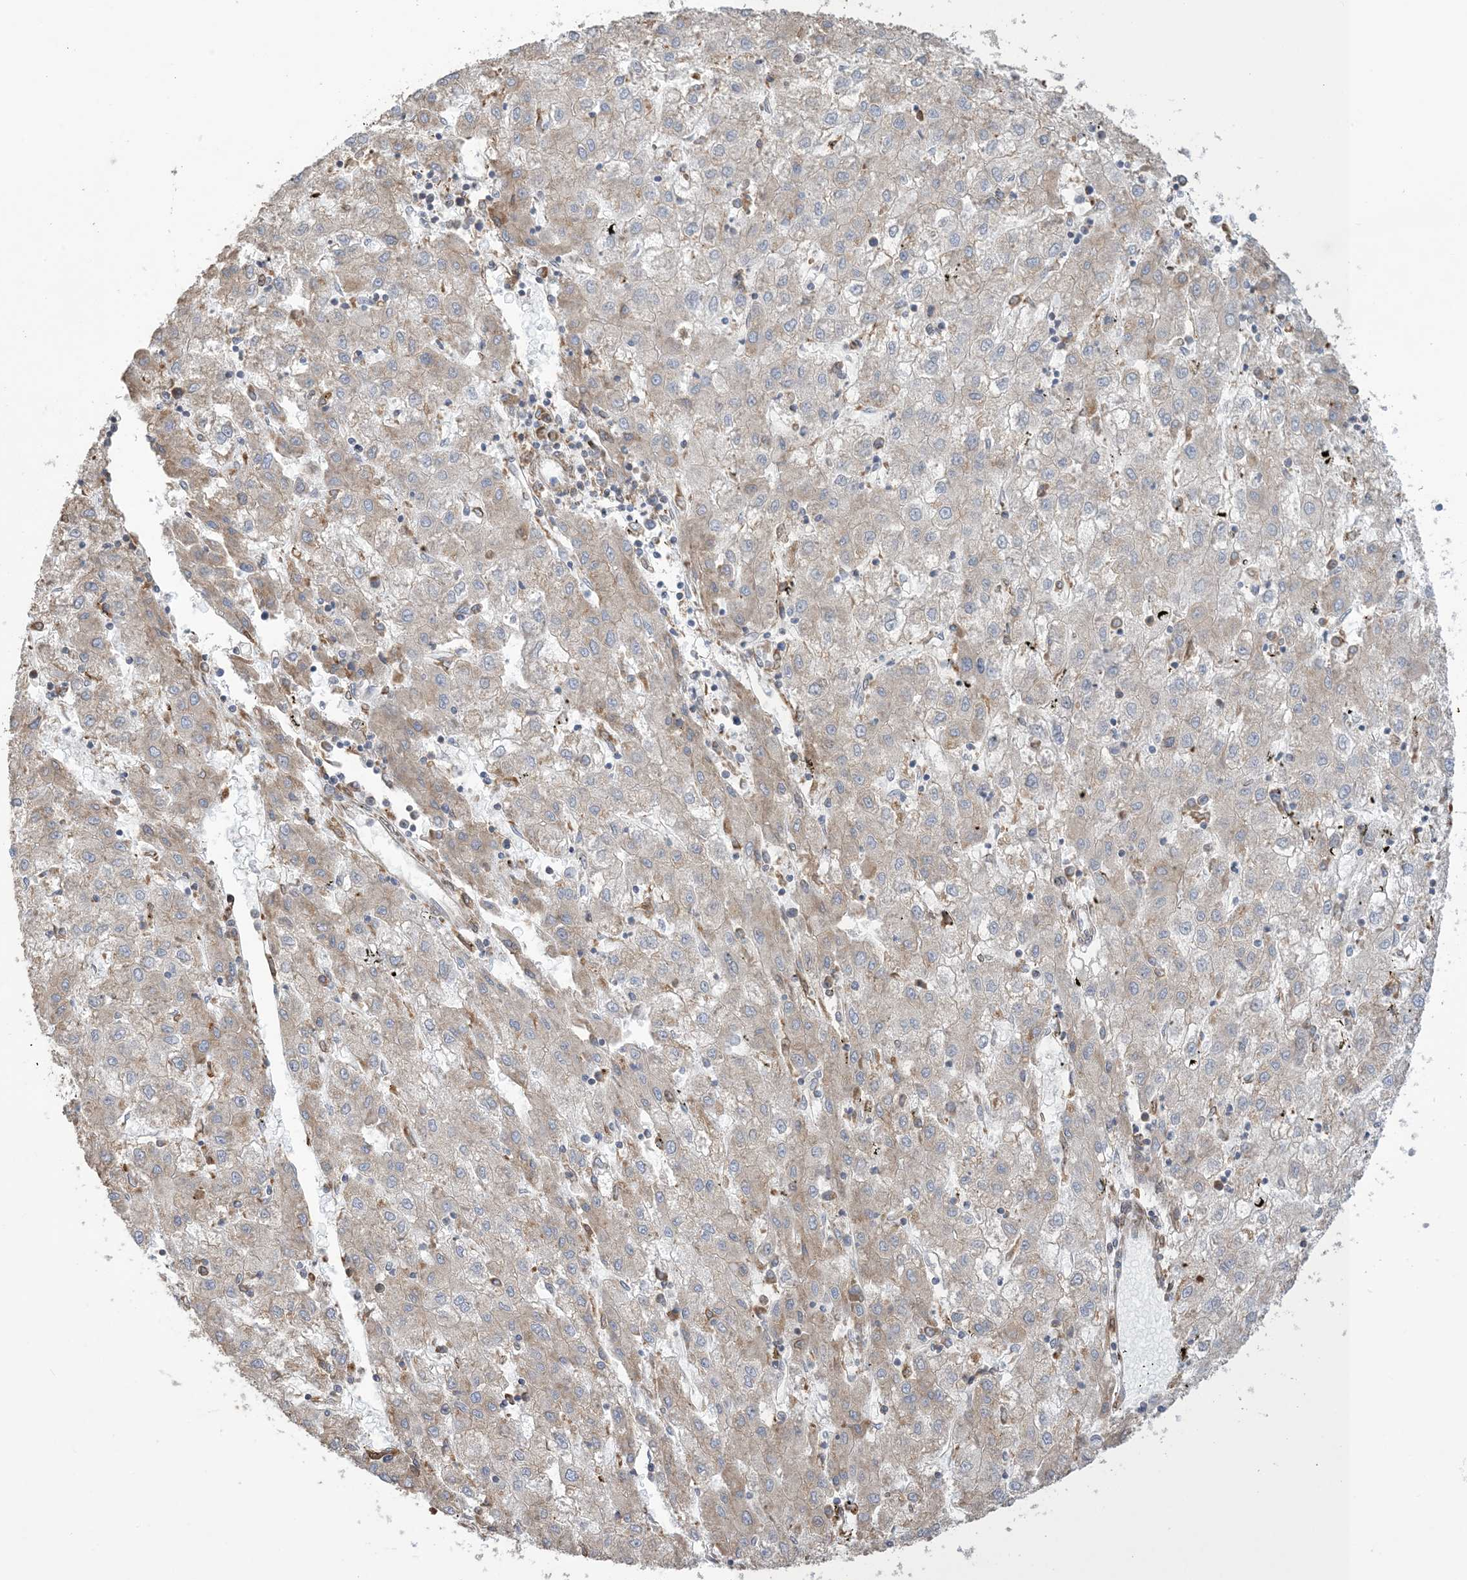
{"staining": {"intensity": "weak", "quantity": ">75%", "location": "cytoplasmic/membranous"}, "tissue": "liver cancer", "cell_type": "Tumor cells", "image_type": "cancer", "snomed": [{"axis": "morphology", "description": "Carcinoma, Hepatocellular, NOS"}, {"axis": "topography", "description": "Liver"}], "caption": "The photomicrograph reveals staining of liver cancer (hepatocellular carcinoma), revealing weak cytoplasmic/membranous protein expression (brown color) within tumor cells.", "gene": "SHANK1", "patient": {"sex": "male", "age": 72}}